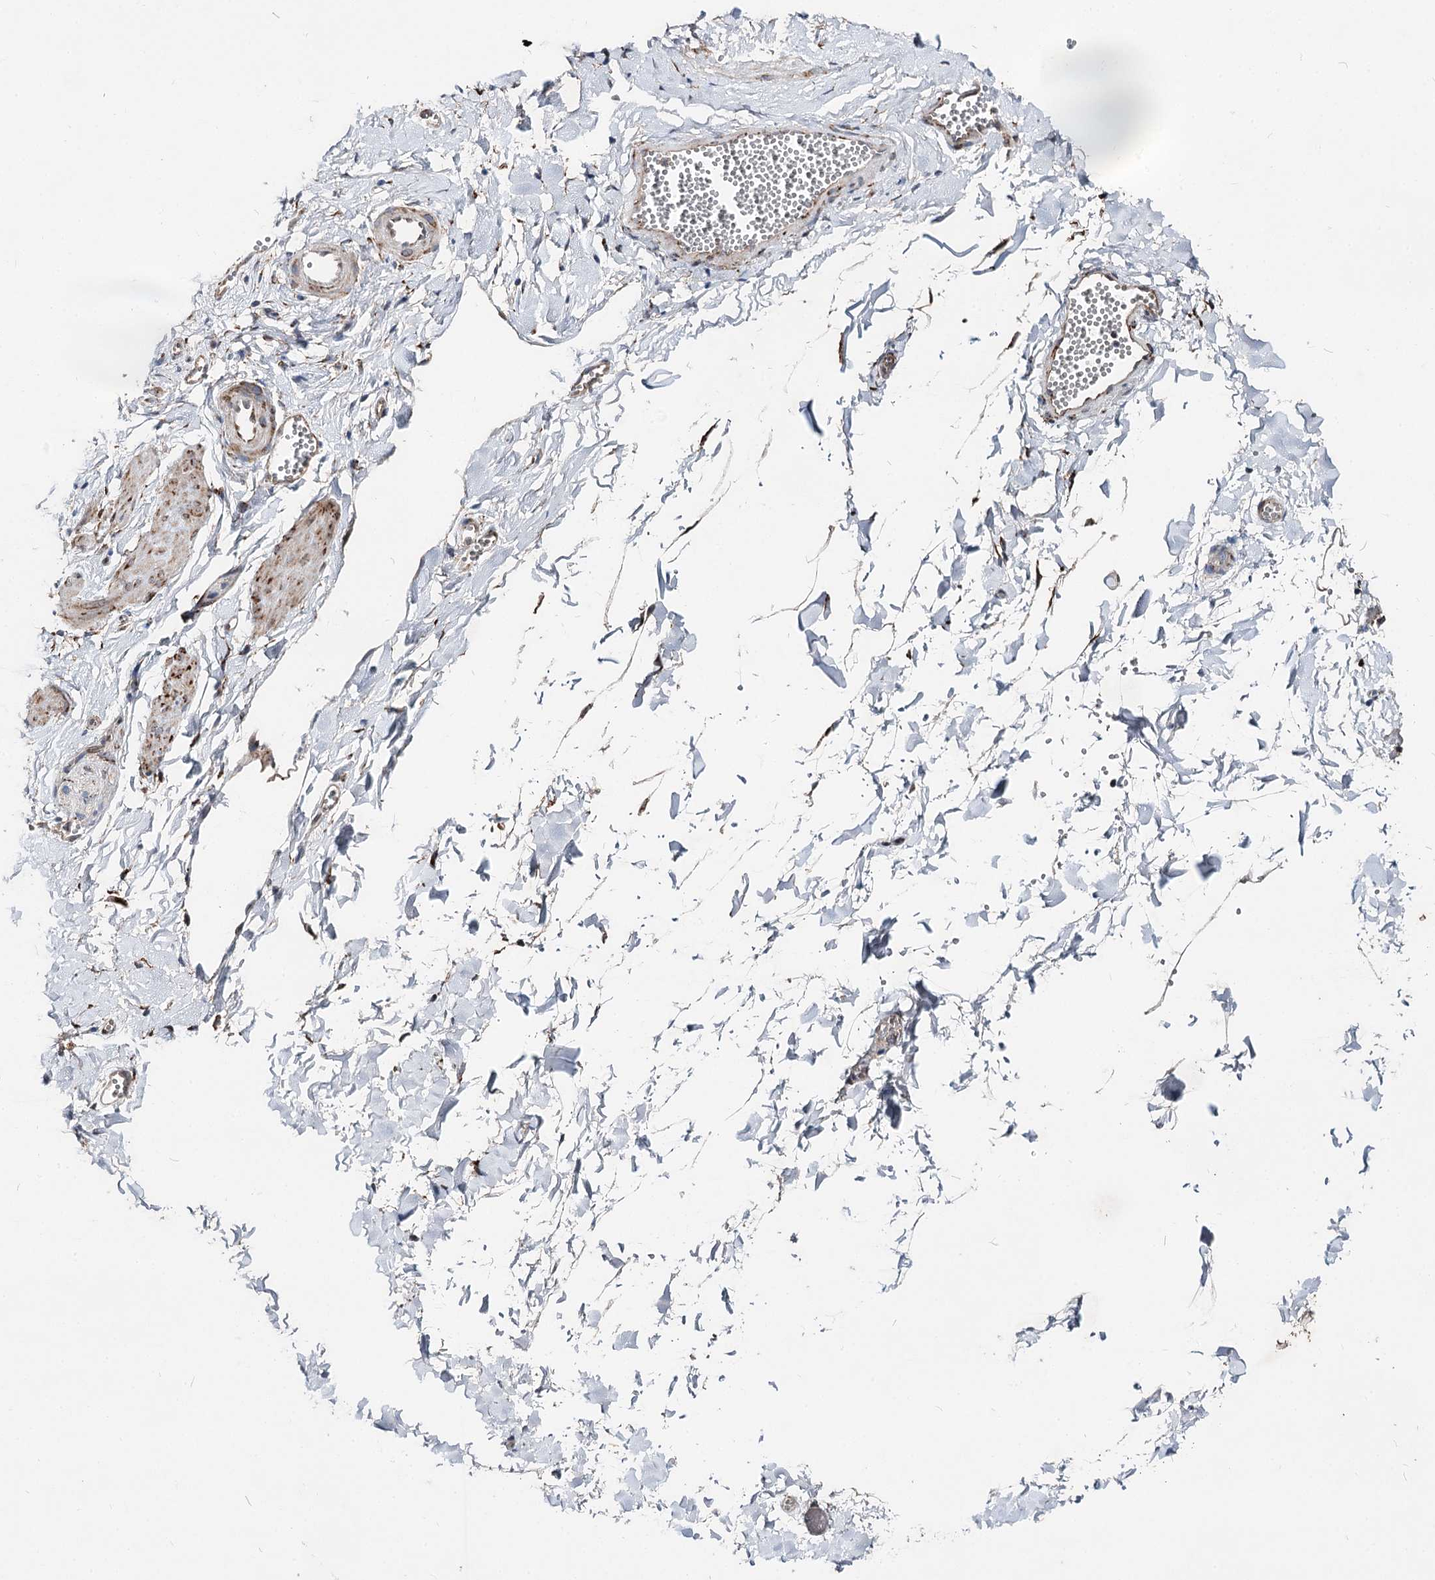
{"staining": {"intensity": "negative", "quantity": "none", "location": "none"}, "tissue": "adipose tissue", "cell_type": "Adipocytes", "image_type": "normal", "snomed": [{"axis": "morphology", "description": "Normal tissue, NOS"}, {"axis": "topography", "description": "Gallbladder"}, {"axis": "topography", "description": "Peripheral nerve tissue"}], "caption": "Adipocytes are negative for brown protein staining in benign adipose tissue. (DAB (3,3'-diaminobenzidine) IHC, high magnification).", "gene": "SPART", "patient": {"sex": "male", "age": 38}}